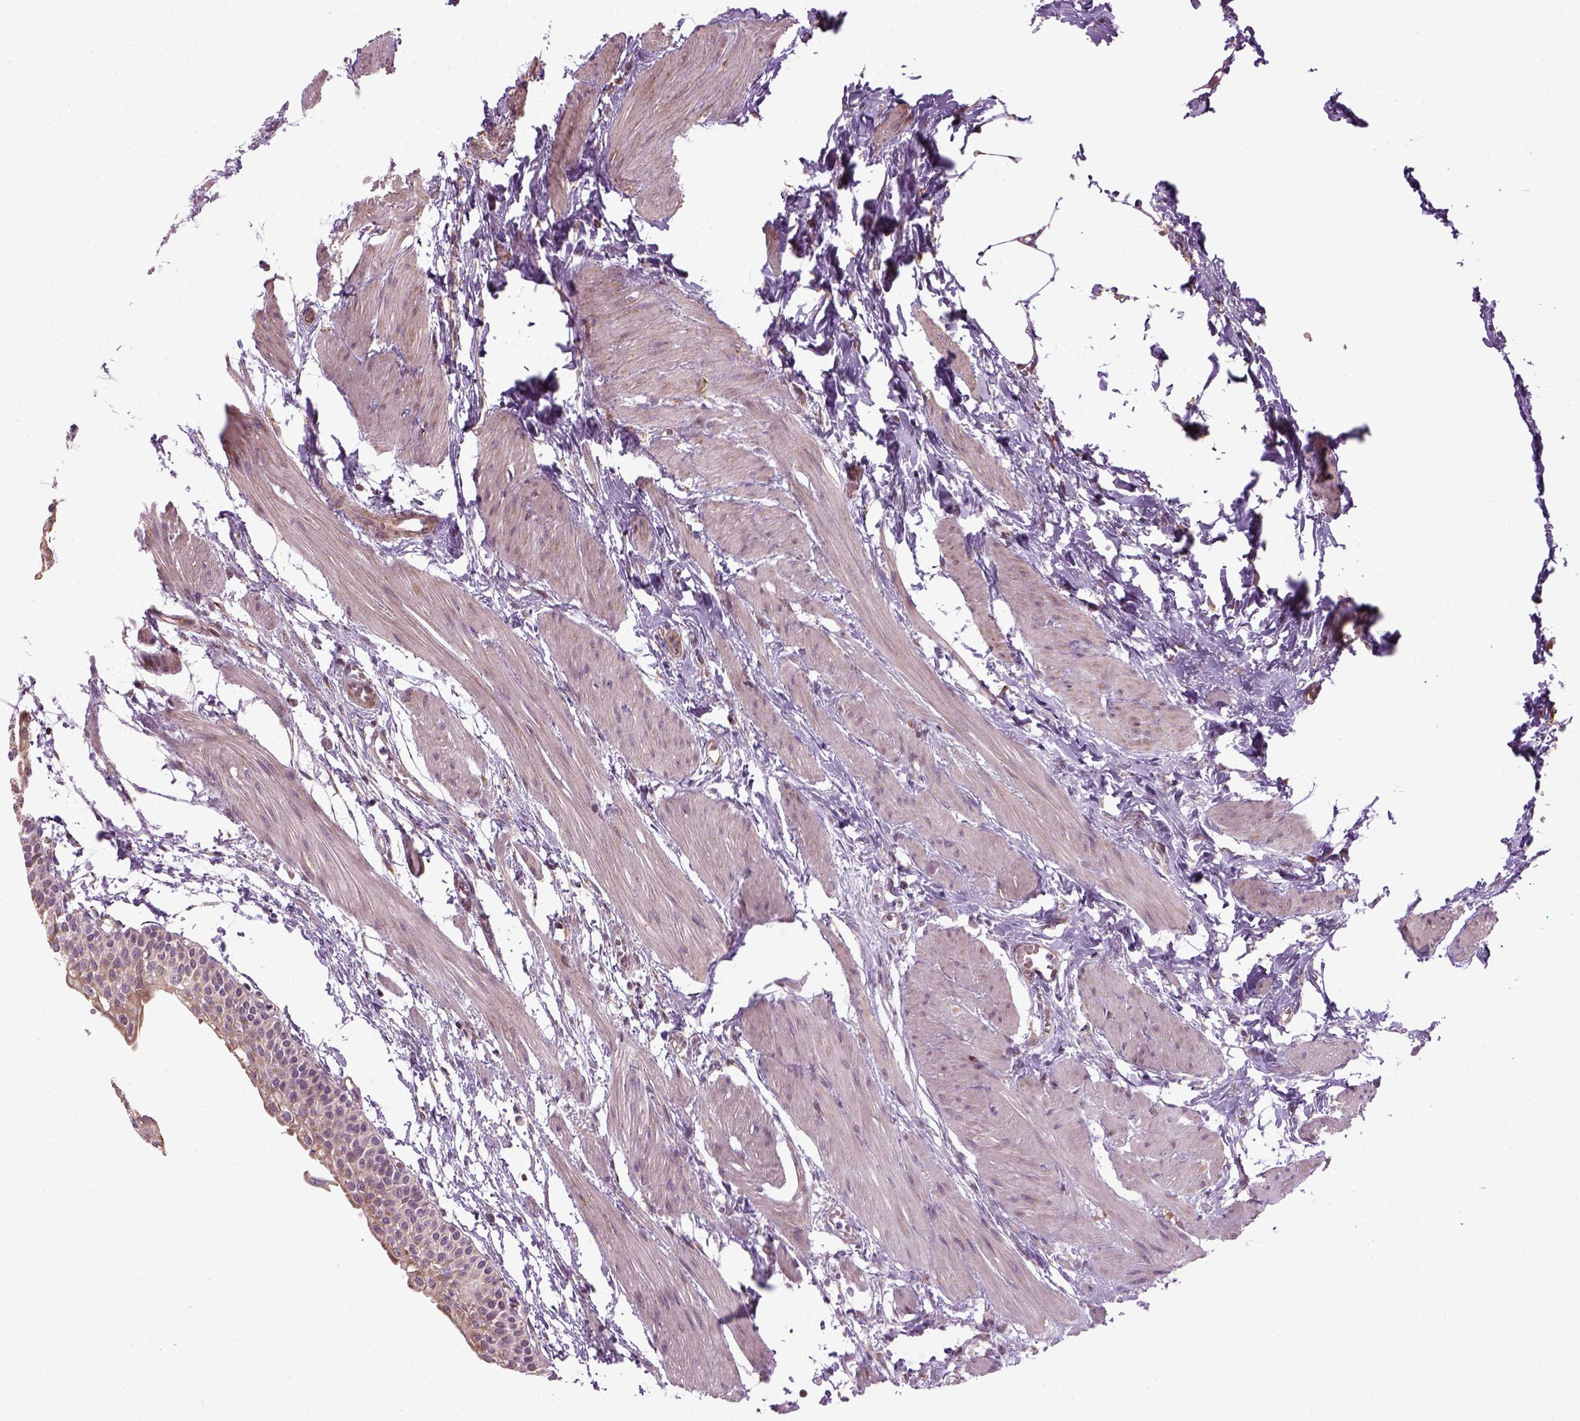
{"staining": {"intensity": "weak", "quantity": "25%-75%", "location": "cytoplasmic/membranous"}, "tissue": "urinary bladder", "cell_type": "Urothelial cells", "image_type": "normal", "snomed": [{"axis": "morphology", "description": "Normal tissue, NOS"}, {"axis": "topography", "description": "Urinary bladder"}, {"axis": "topography", "description": "Peripheral nerve tissue"}], "caption": "Brown immunohistochemical staining in normal urinary bladder displays weak cytoplasmic/membranous expression in approximately 25%-75% of urothelial cells.", "gene": "XK", "patient": {"sex": "male", "age": 55}}